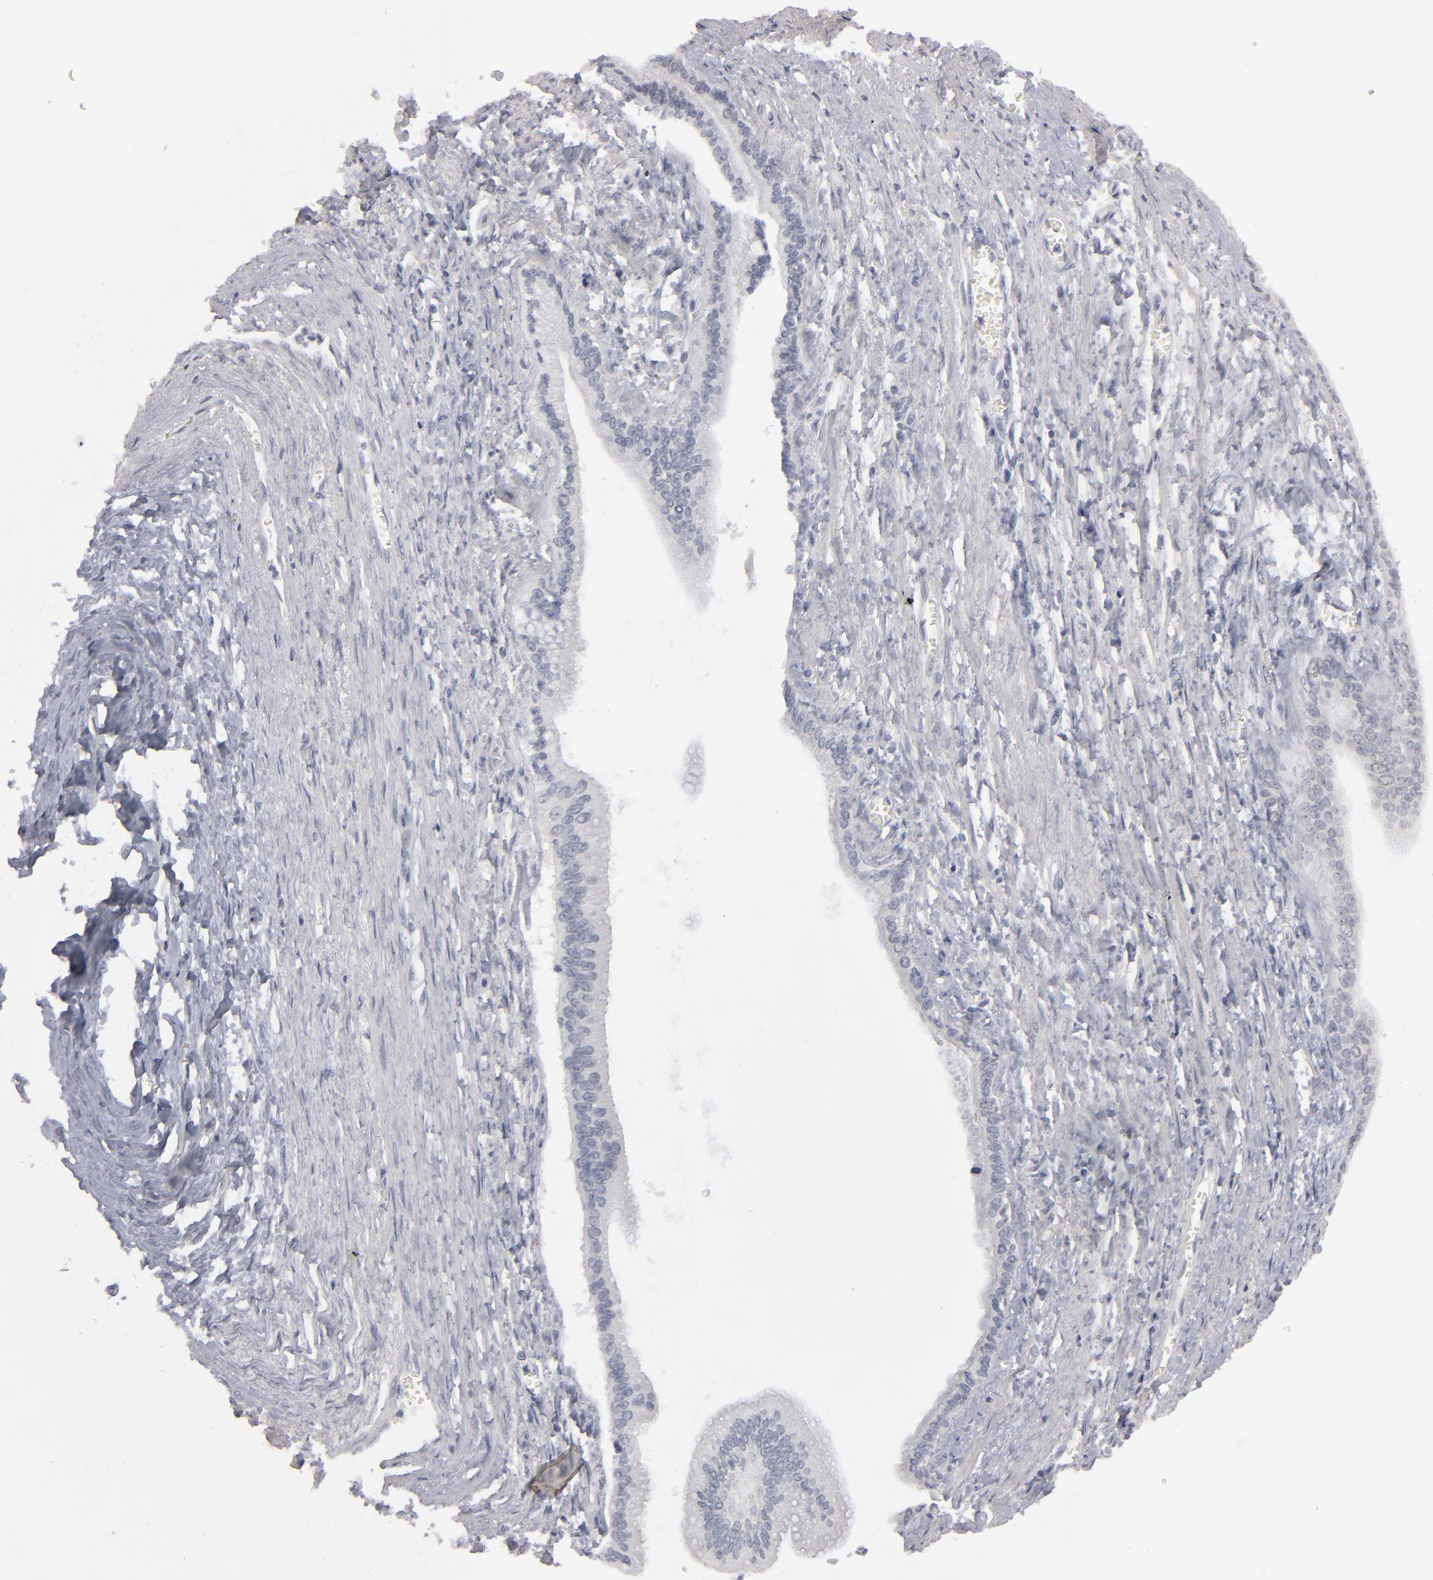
{"staining": {"intensity": "negative", "quantity": "none", "location": "none"}, "tissue": "liver cancer", "cell_type": "Tumor cells", "image_type": "cancer", "snomed": [{"axis": "morphology", "description": "Cholangiocarcinoma"}, {"axis": "topography", "description": "Liver"}], "caption": "Immunohistochemistry (IHC) histopathology image of liver cancer stained for a protein (brown), which displays no expression in tumor cells. (DAB (3,3'-diaminobenzidine) immunohistochemistry with hematoxylin counter stain).", "gene": "KIAA1210", "patient": {"sex": "female", "age": 79}}